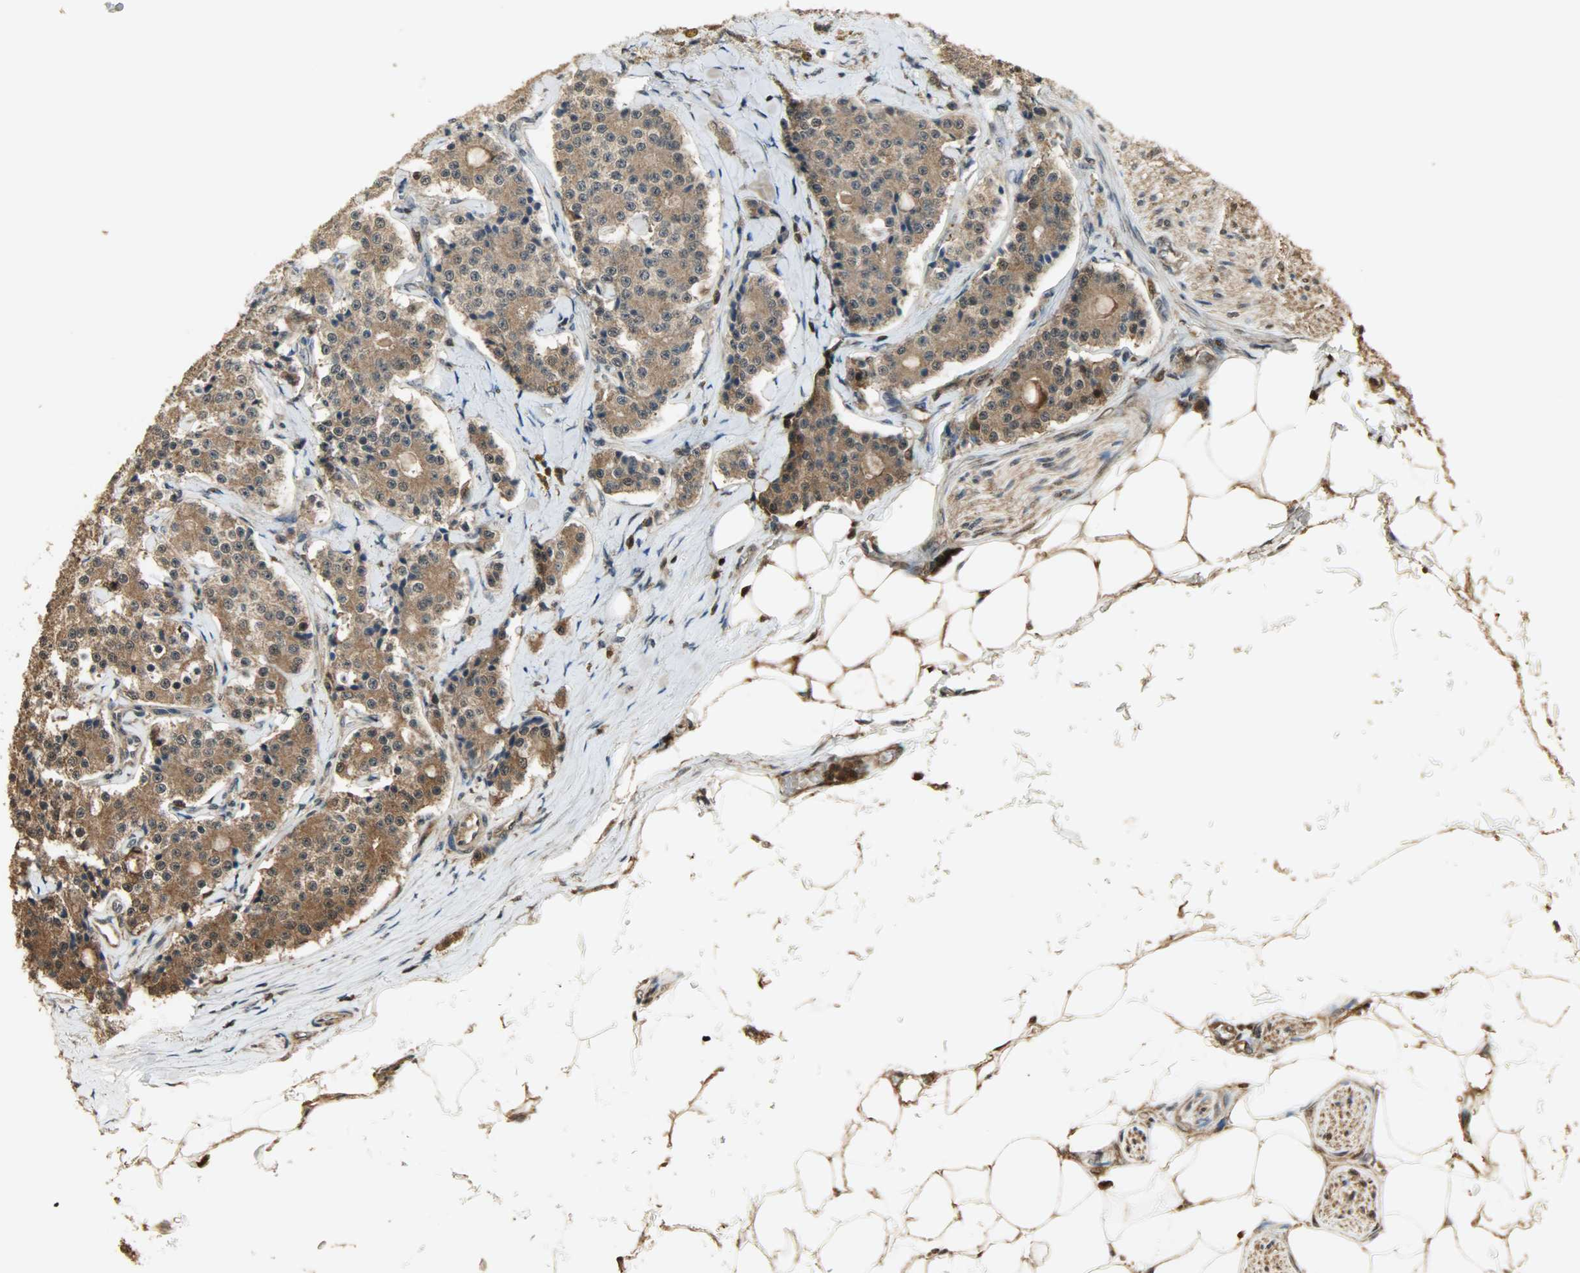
{"staining": {"intensity": "strong", "quantity": ">75%", "location": "cytoplasmic/membranous,nuclear"}, "tissue": "carcinoid", "cell_type": "Tumor cells", "image_type": "cancer", "snomed": [{"axis": "morphology", "description": "Carcinoid, malignant, NOS"}, {"axis": "topography", "description": "Colon"}], "caption": "A brown stain highlights strong cytoplasmic/membranous and nuclear expression of a protein in malignant carcinoid tumor cells.", "gene": "YWHAZ", "patient": {"sex": "female", "age": 61}}